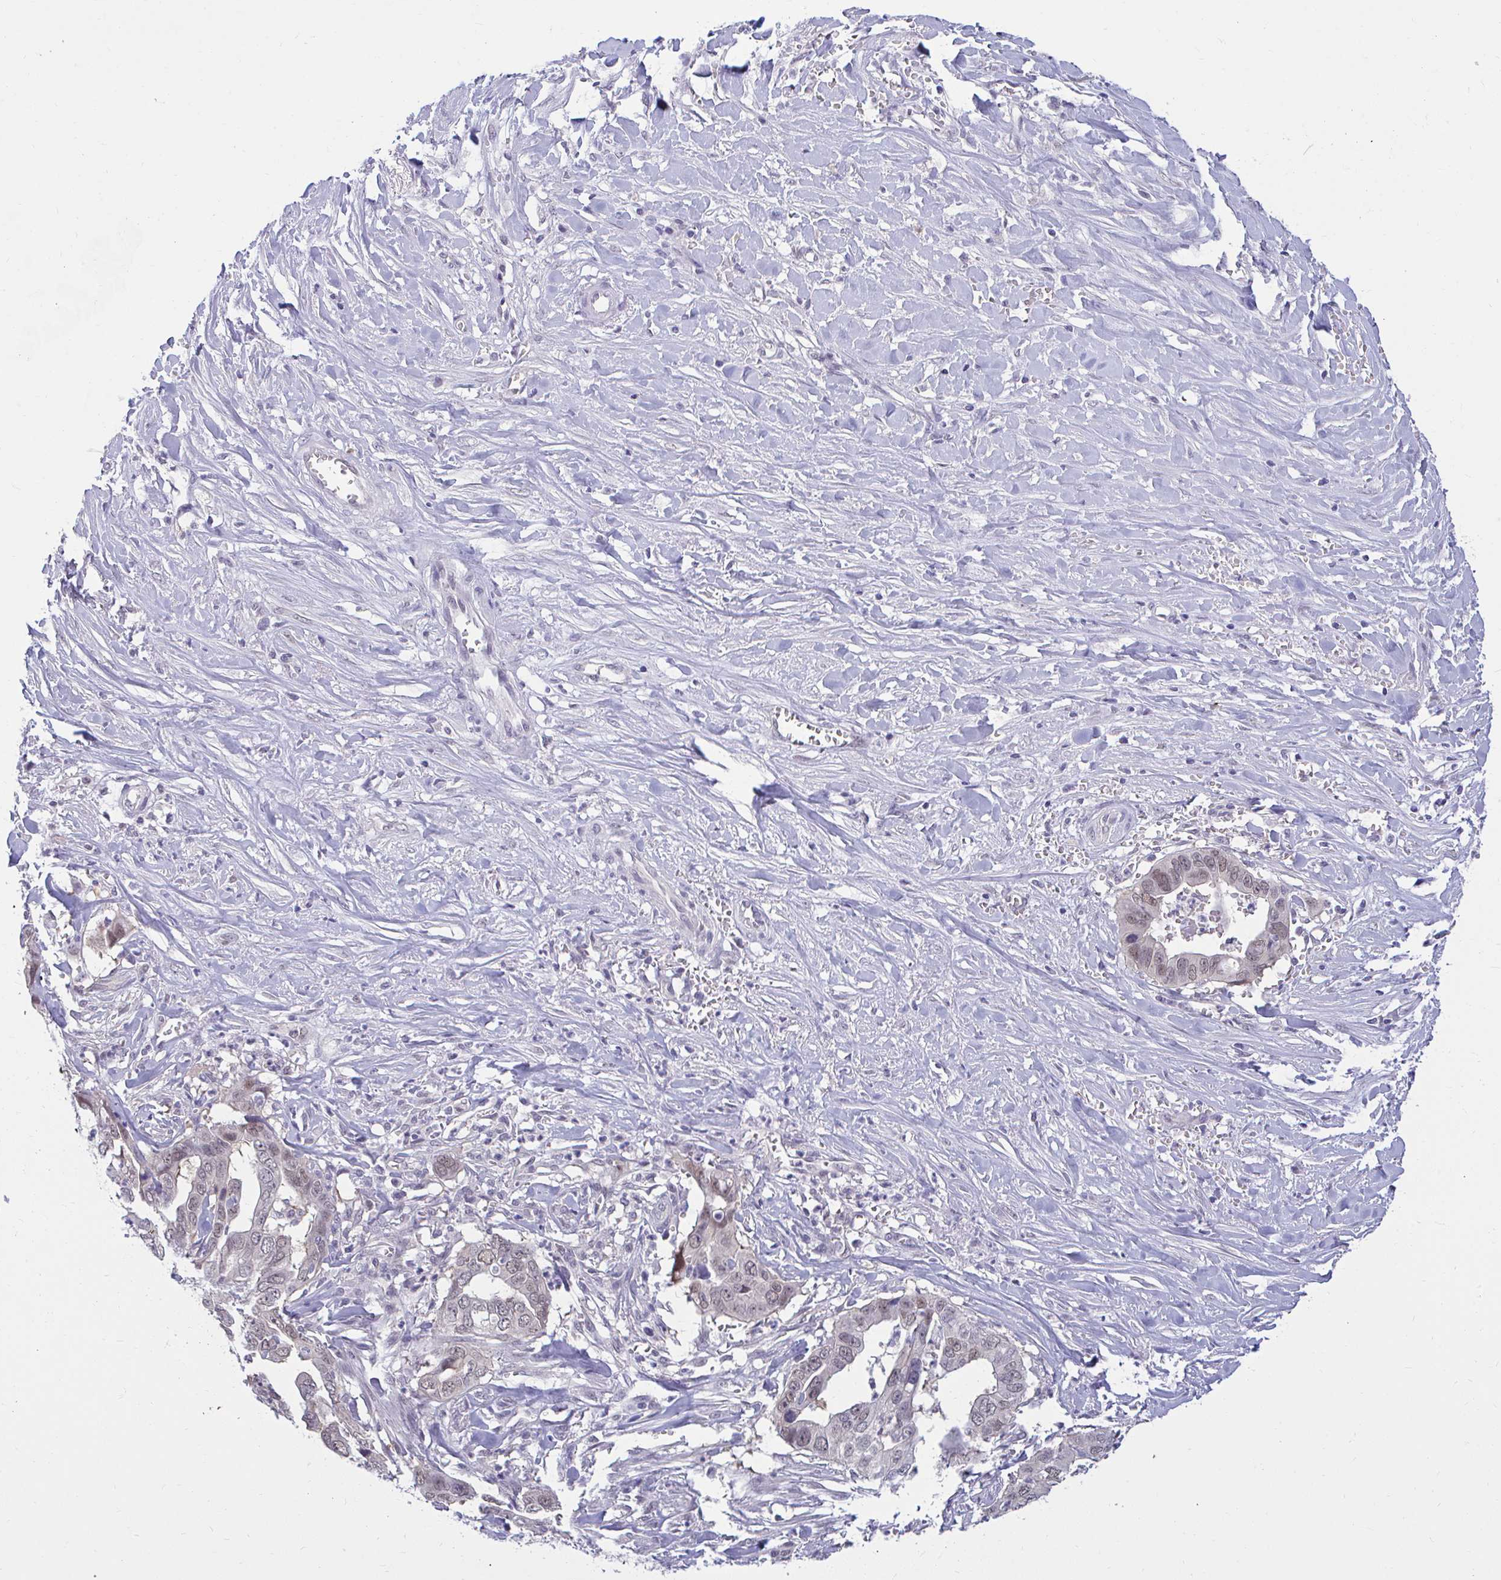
{"staining": {"intensity": "negative", "quantity": "none", "location": "none"}, "tissue": "liver cancer", "cell_type": "Tumor cells", "image_type": "cancer", "snomed": [{"axis": "morphology", "description": "Cholangiocarcinoma"}, {"axis": "topography", "description": "Liver"}], "caption": "High power microscopy photomicrograph of an IHC histopathology image of cholangiocarcinoma (liver), revealing no significant positivity in tumor cells.", "gene": "CSE1L", "patient": {"sex": "female", "age": 79}}